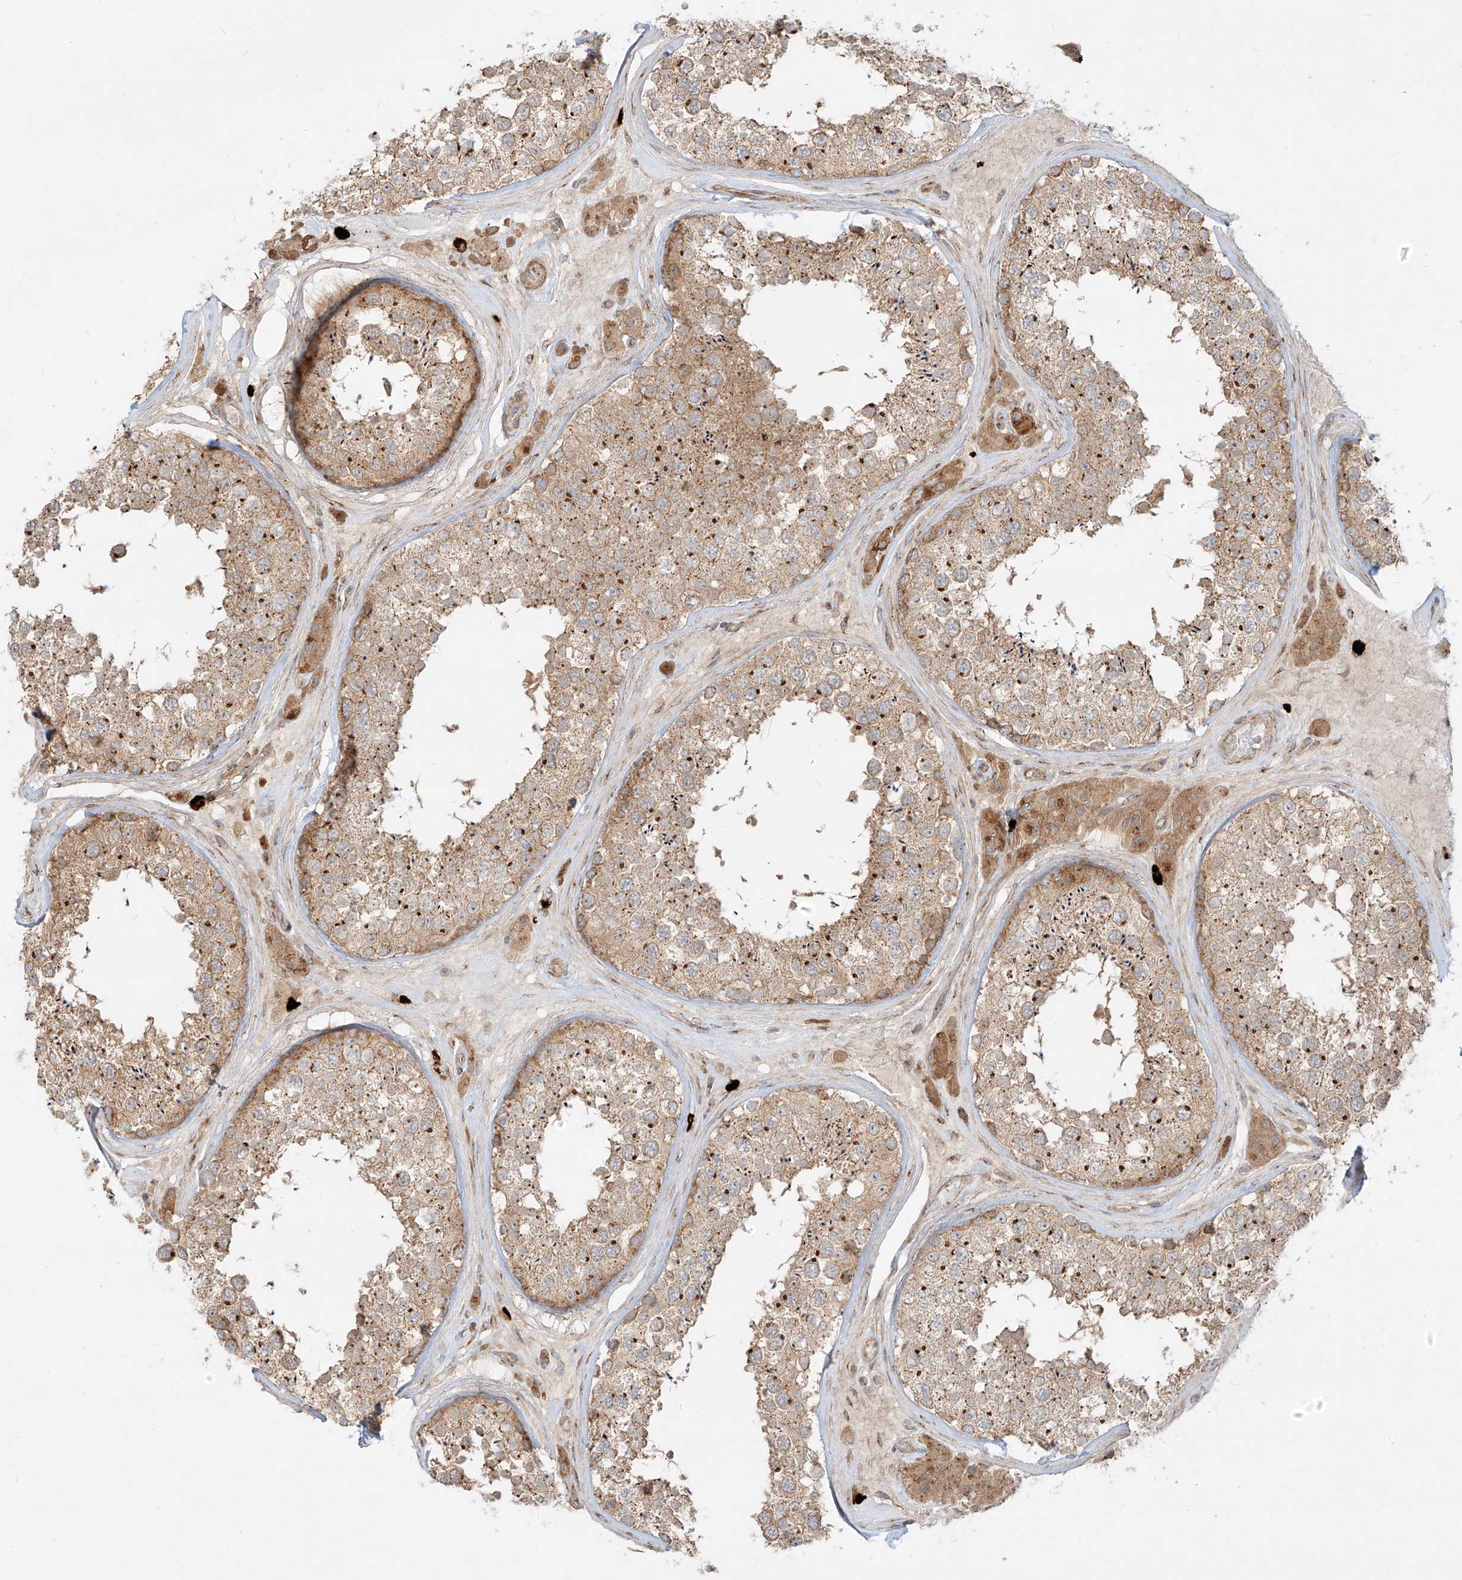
{"staining": {"intensity": "moderate", "quantity": ">75%", "location": "cytoplasmic/membranous"}, "tissue": "testis", "cell_type": "Cells in seminiferous ducts", "image_type": "normal", "snomed": [{"axis": "morphology", "description": "Normal tissue, NOS"}, {"axis": "topography", "description": "Testis"}], "caption": "Immunohistochemical staining of benign human testis reveals >75% levels of moderate cytoplasmic/membranous protein expression in approximately >75% of cells in seminiferous ducts. (IHC, brightfield microscopy, high magnification).", "gene": "ZNF287", "patient": {"sex": "male", "age": 46}}